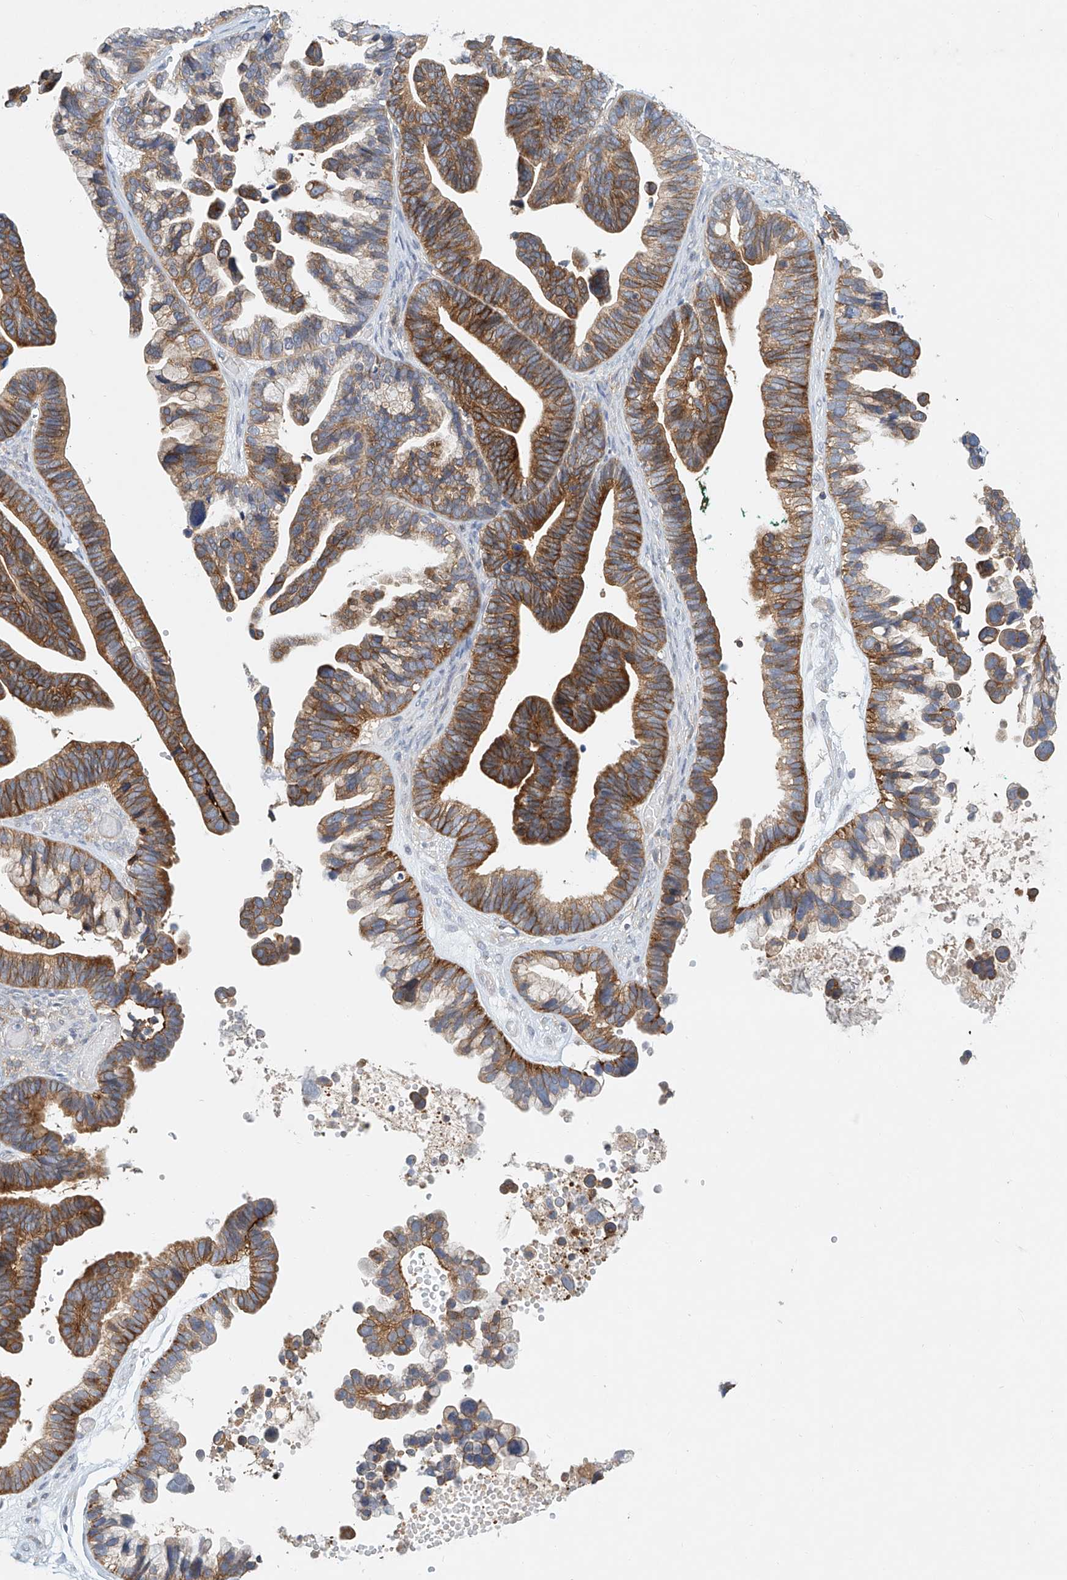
{"staining": {"intensity": "moderate", "quantity": "25%-75%", "location": "cytoplasmic/membranous"}, "tissue": "ovarian cancer", "cell_type": "Tumor cells", "image_type": "cancer", "snomed": [{"axis": "morphology", "description": "Cystadenocarcinoma, serous, NOS"}, {"axis": "topography", "description": "Ovary"}], "caption": "A medium amount of moderate cytoplasmic/membranous expression is seen in about 25%-75% of tumor cells in ovarian serous cystadenocarcinoma tissue.", "gene": "CARMIL1", "patient": {"sex": "female", "age": 56}}